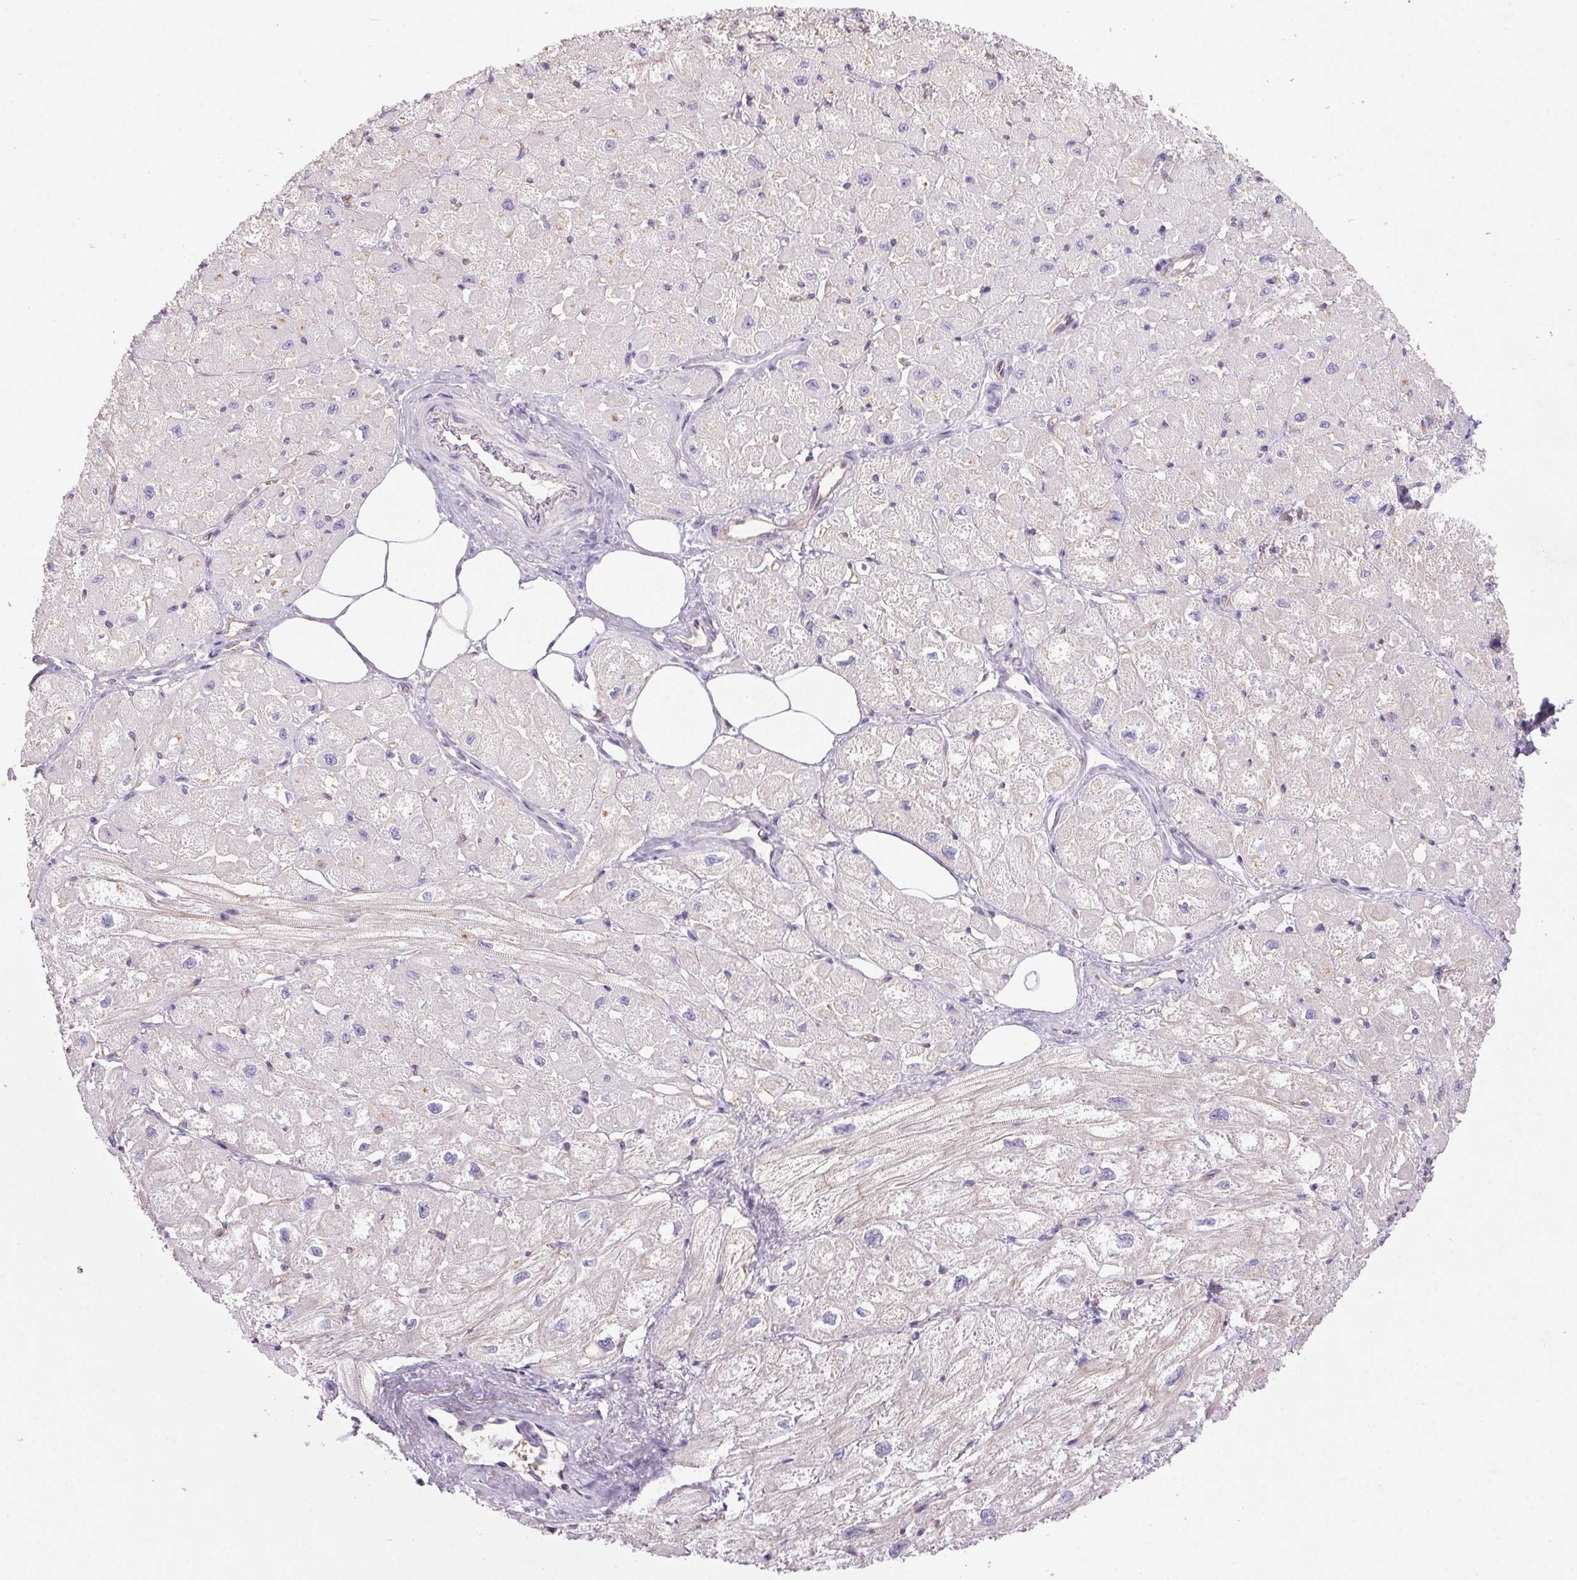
{"staining": {"intensity": "weak", "quantity": "25%-75%", "location": "cytoplasmic/membranous"}, "tissue": "heart muscle", "cell_type": "Cardiomyocytes", "image_type": "normal", "snomed": [{"axis": "morphology", "description": "Normal tissue, NOS"}, {"axis": "topography", "description": "Heart"}], "caption": "This image shows immunohistochemistry staining of unremarkable heart muscle, with low weak cytoplasmic/membranous expression in about 25%-75% of cardiomyocytes.", "gene": "APOC4", "patient": {"sex": "female", "age": 62}}